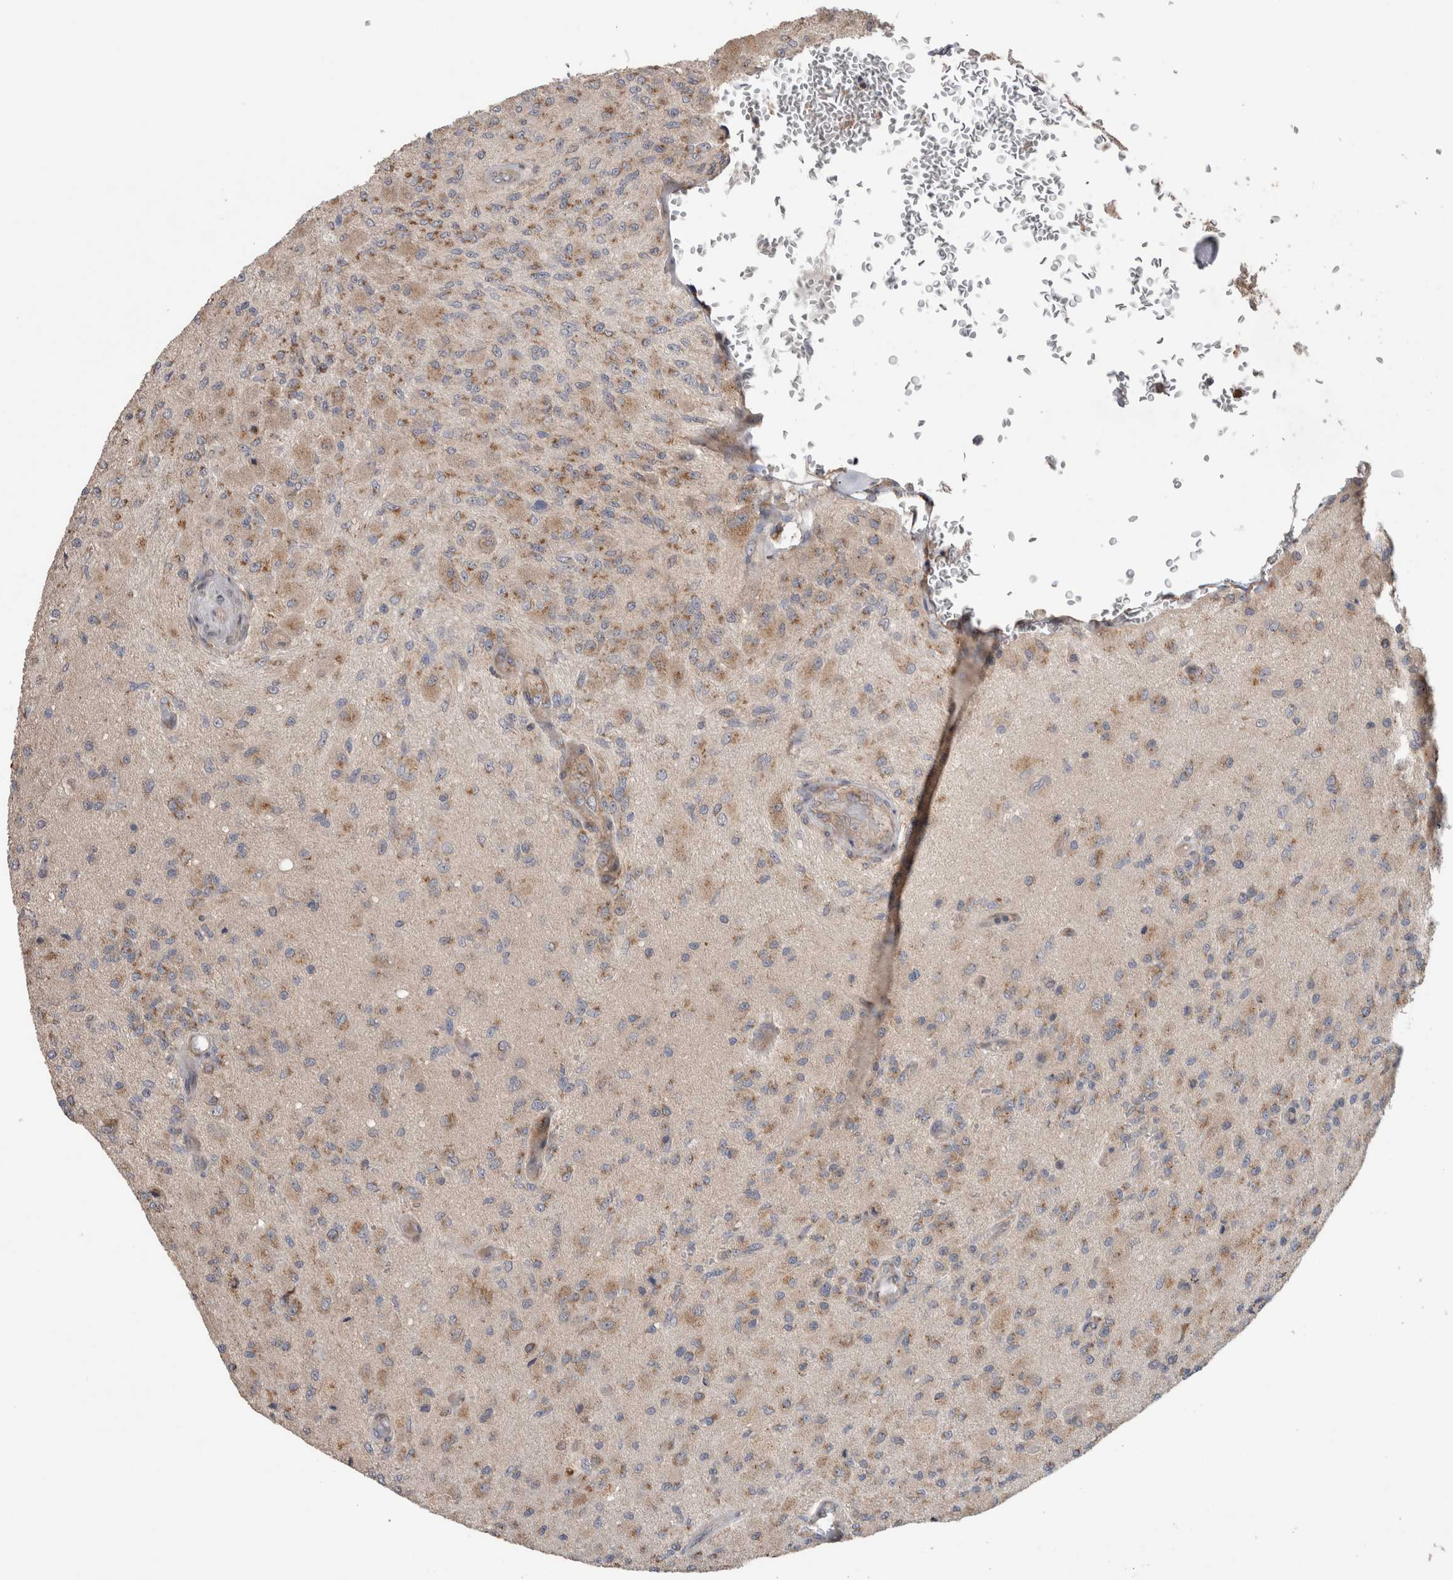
{"staining": {"intensity": "moderate", "quantity": ">75%", "location": "cytoplasmic/membranous"}, "tissue": "glioma", "cell_type": "Tumor cells", "image_type": "cancer", "snomed": [{"axis": "morphology", "description": "Normal tissue, NOS"}, {"axis": "morphology", "description": "Glioma, malignant, High grade"}, {"axis": "topography", "description": "Cerebral cortex"}], "caption": "A photomicrograph of human glioma stained for a protein exhibits moderate cytoplasmic/membranous brown staining in tumor cells.", "gene": "TRIM5", "patient": {"sex": "male", "age": 77}}